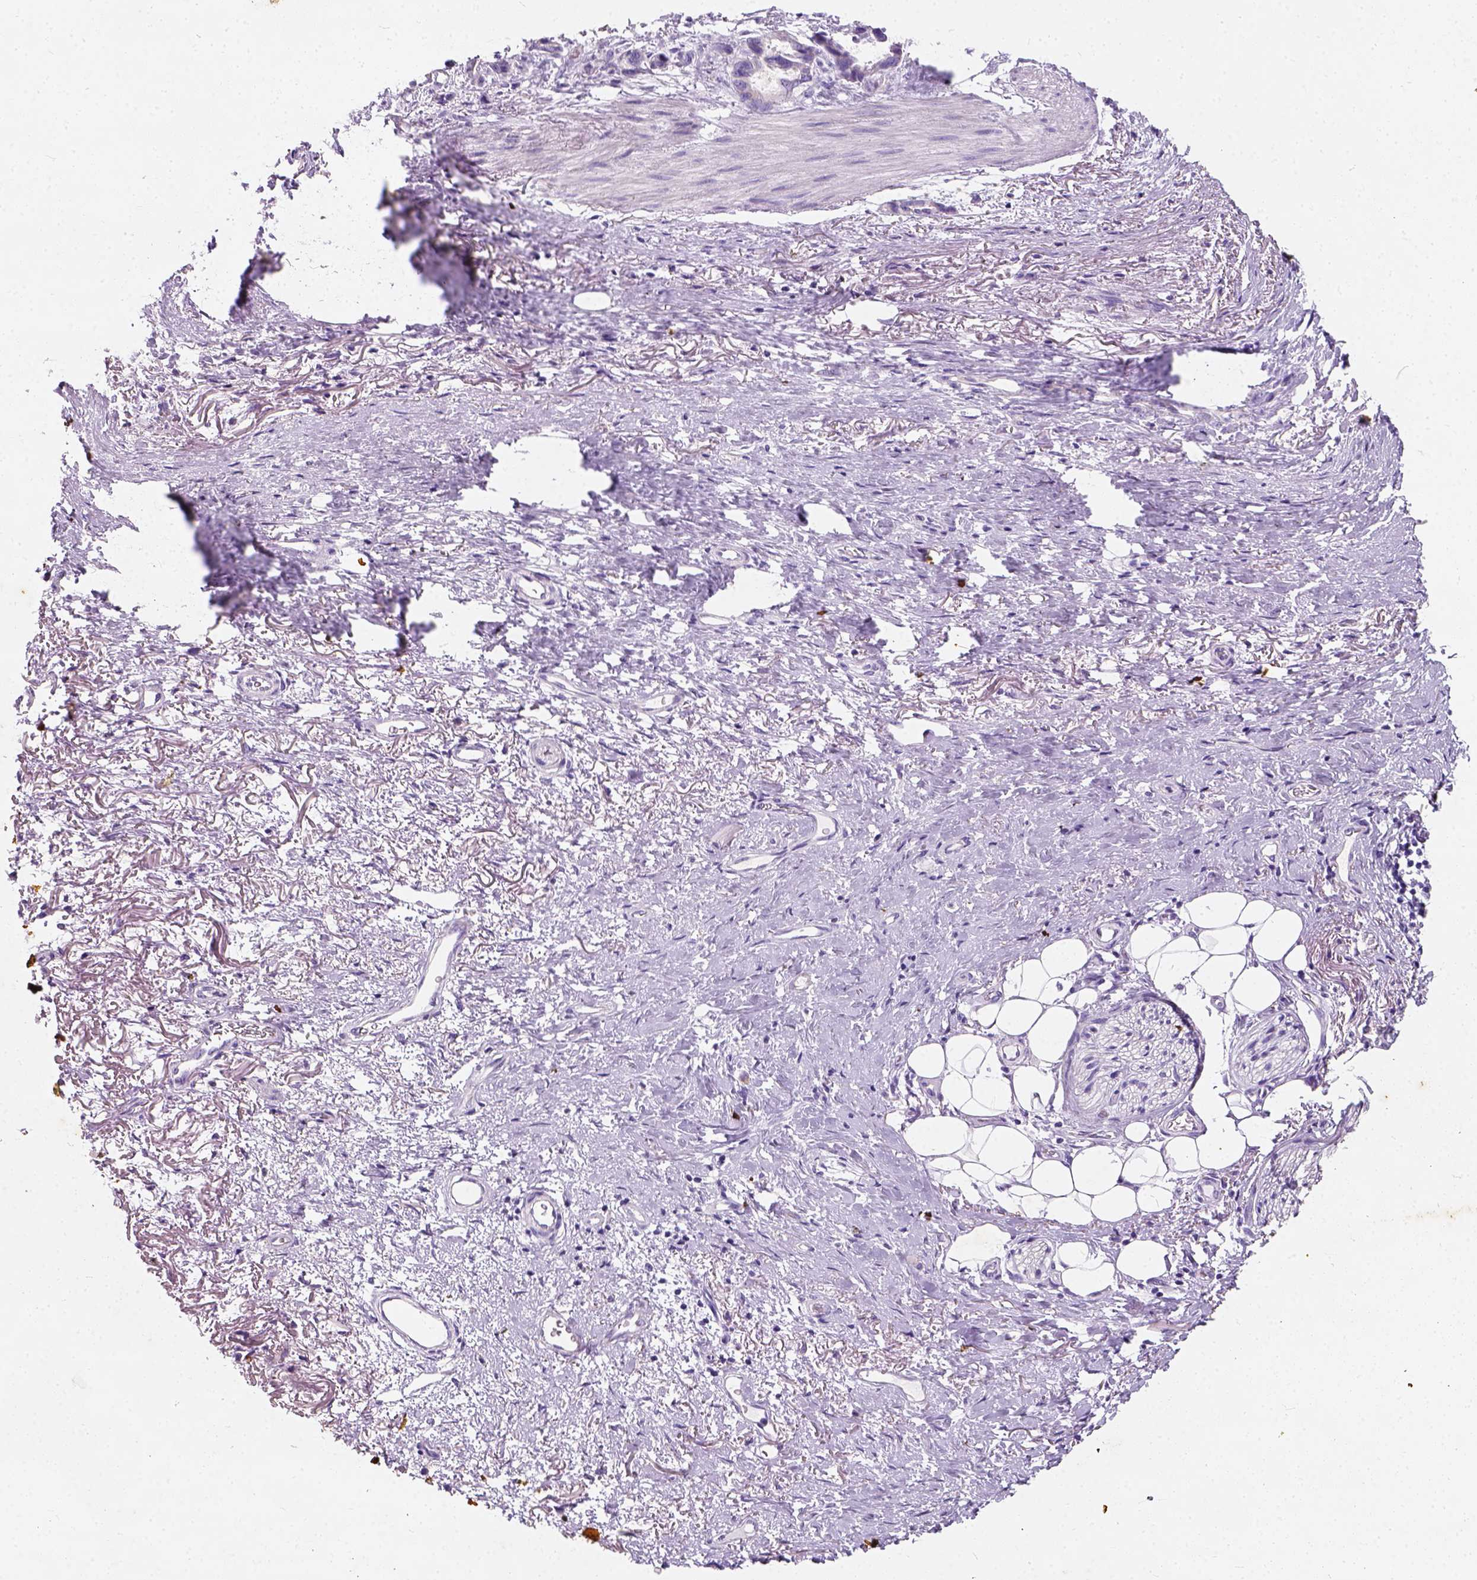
{"staining": {"intensity": "negative", "quantity": "none", "location": "none"}, "tissue": "stomach cancer", "cell_type": "Tumor cells", "image_type": "cancer", "snomed": [{"axis": "morphology", "description": "Adenocarcinoma, NOS"}, {"axis": "topography", "description": "Stomach, upper"}], "caption": "Tumor cells show no significant protein expression in stomach cancer (adenocarcinoma).", "gene": "CHODL", "patient": {"sex": "male", "age": 62}}